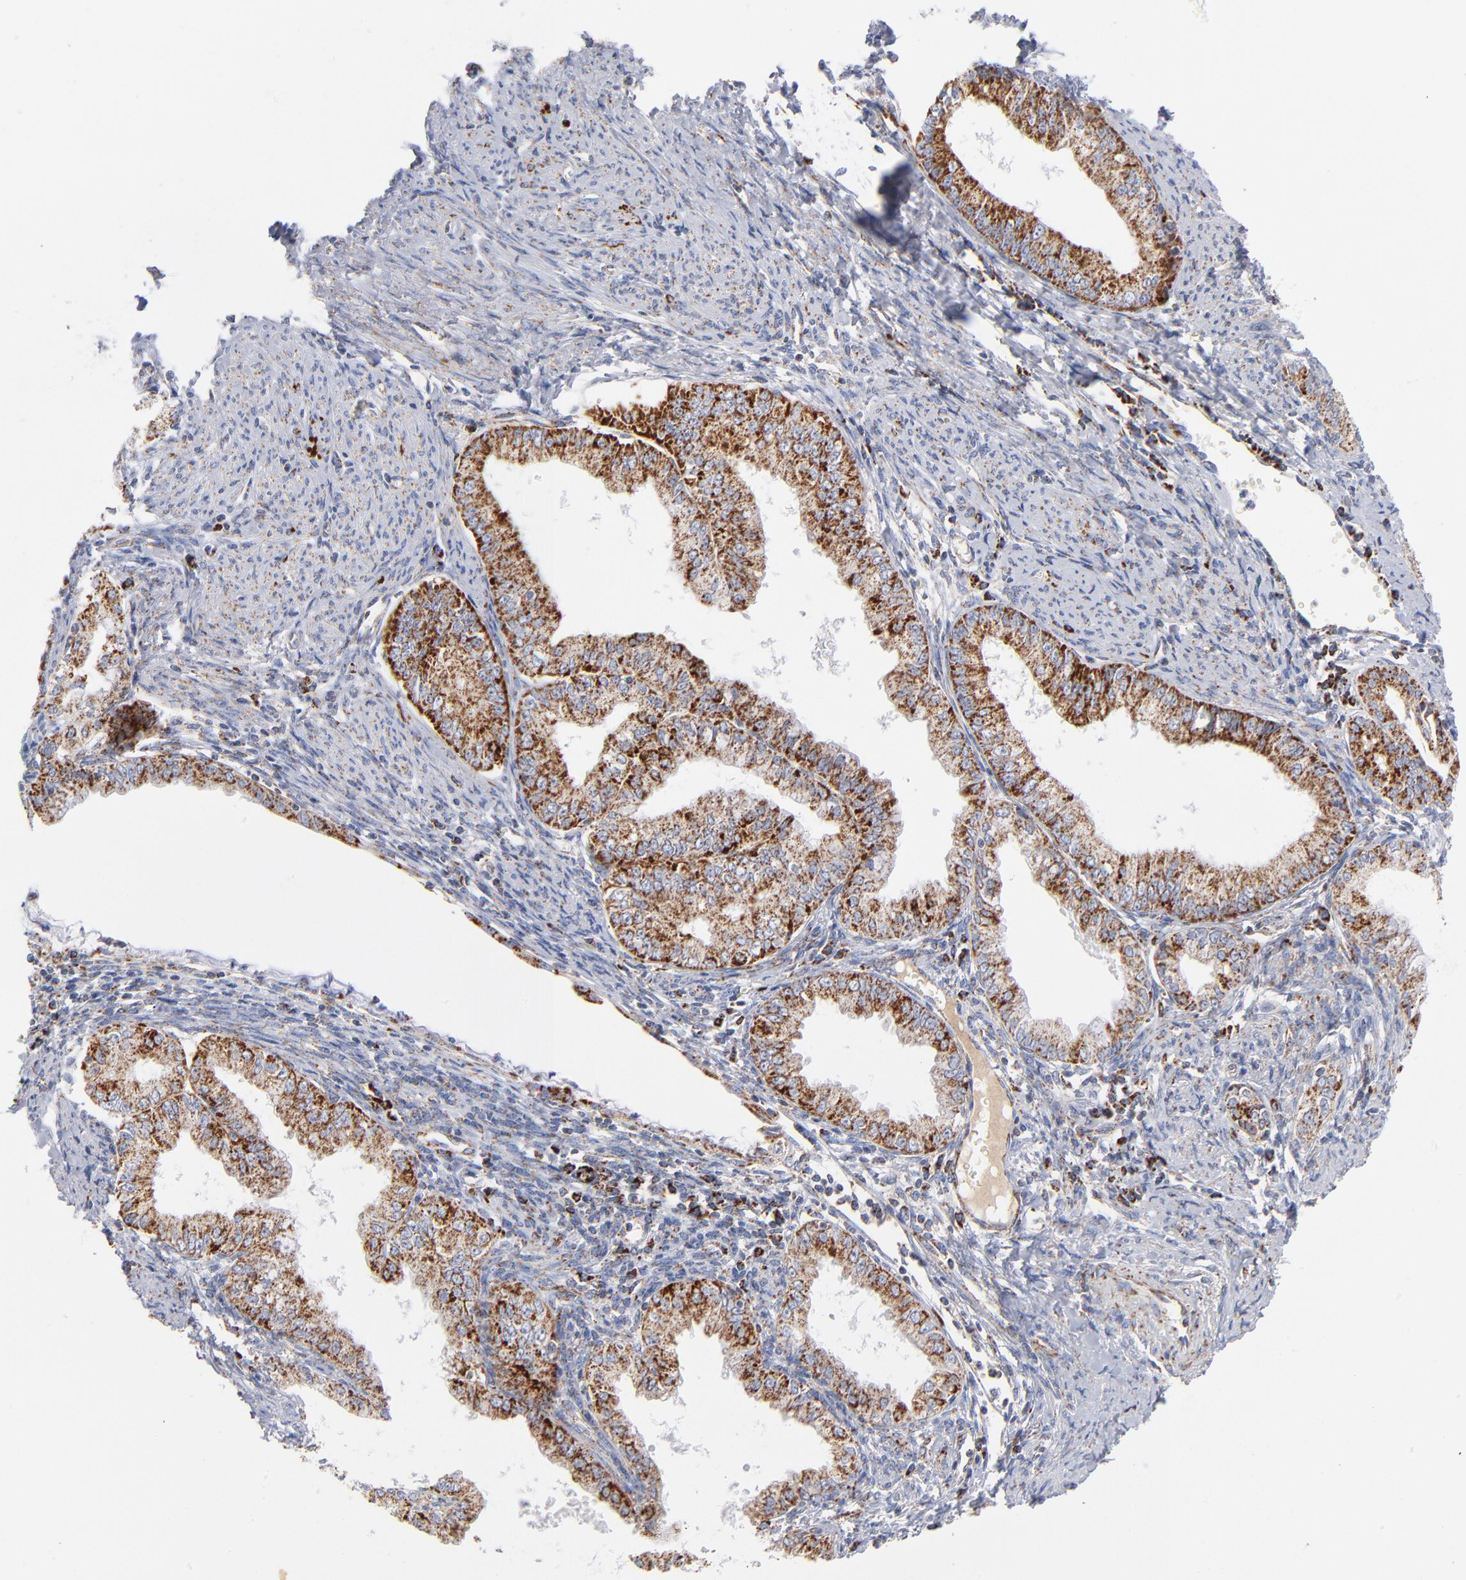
{"staining": {"intensity": "moderate", "quantity": ">75%", "location": "cytoplasmic/membranous"}, "tissue": "endometrial cancer", "cell_type": "Tumor cells", "image_type": "cancer", "snomed": [{"axis": "morphology", "description": "Adenocarcinoma, NOS"}, {"axis": "topography", "description": "Endometrium"}], "caption": "IHC of human endometrial adenocarcinoma exhibits medium levels of moderate cytoplasmic/membranous expression in approximately >75% of tumor cells.", "gene": "DLAT", "patient": {"sex": "female", "age": 76}}